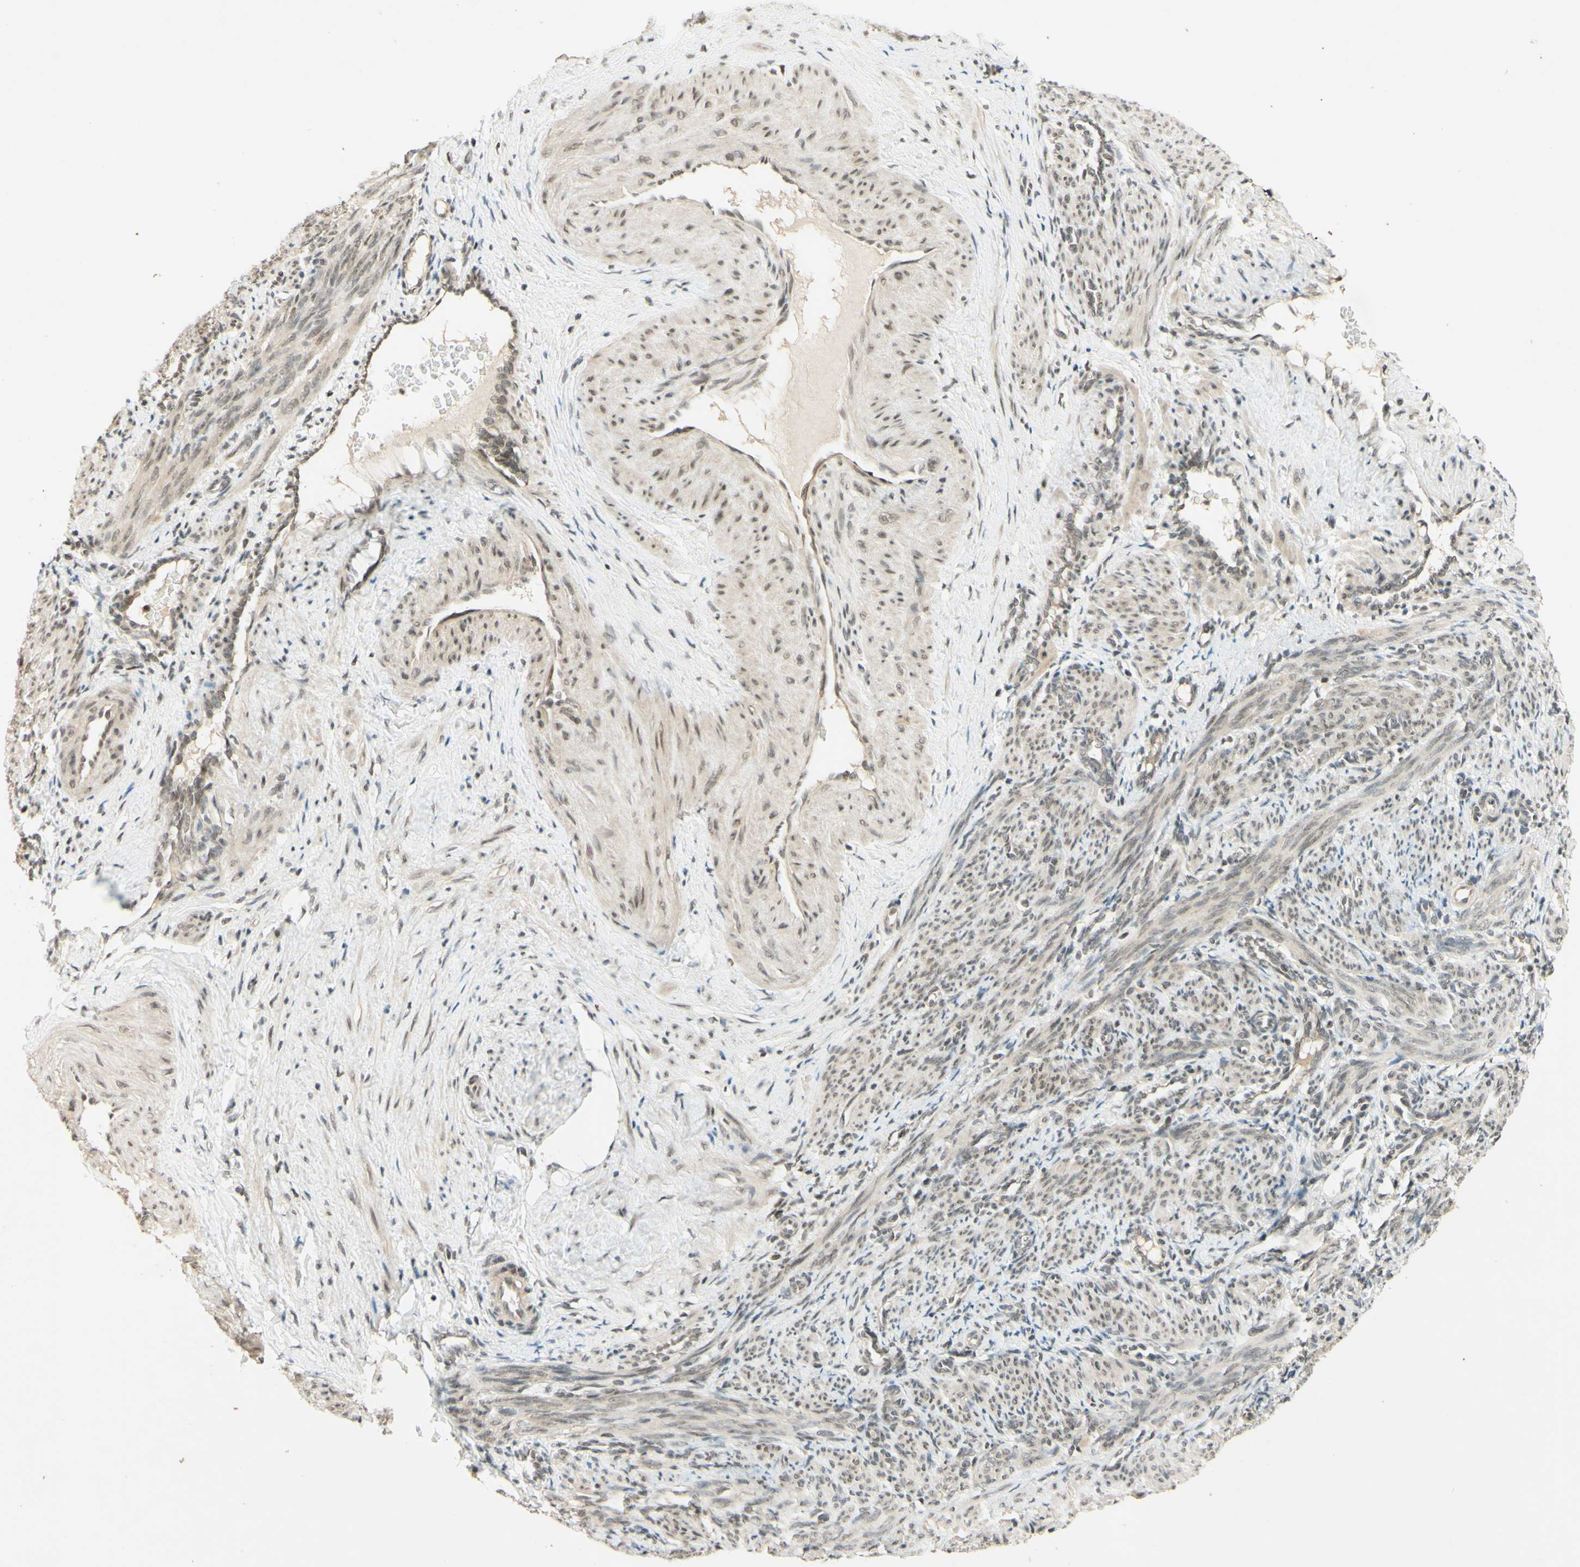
{"staining": {"intensity": "moderate", "quantity": "25%-75%", "location": "nuclear"}, "tissue": "smooth muscle", "cell_type": "Smooth muscle cells", "image_type": "normal", "snomed": [{"axis": "morphology", "description": "Normal tissue, NOS"}, {"axis": "topography", "description": "Endometrium"}], "caption": "Immunohistochemical staining of benign smooth muscle displays moderate nuclear protein expression in about 25%-75% of smooth muscle cells.", "gene": "SMARCB1", "patient": {"sex": "female", "age": 33}}